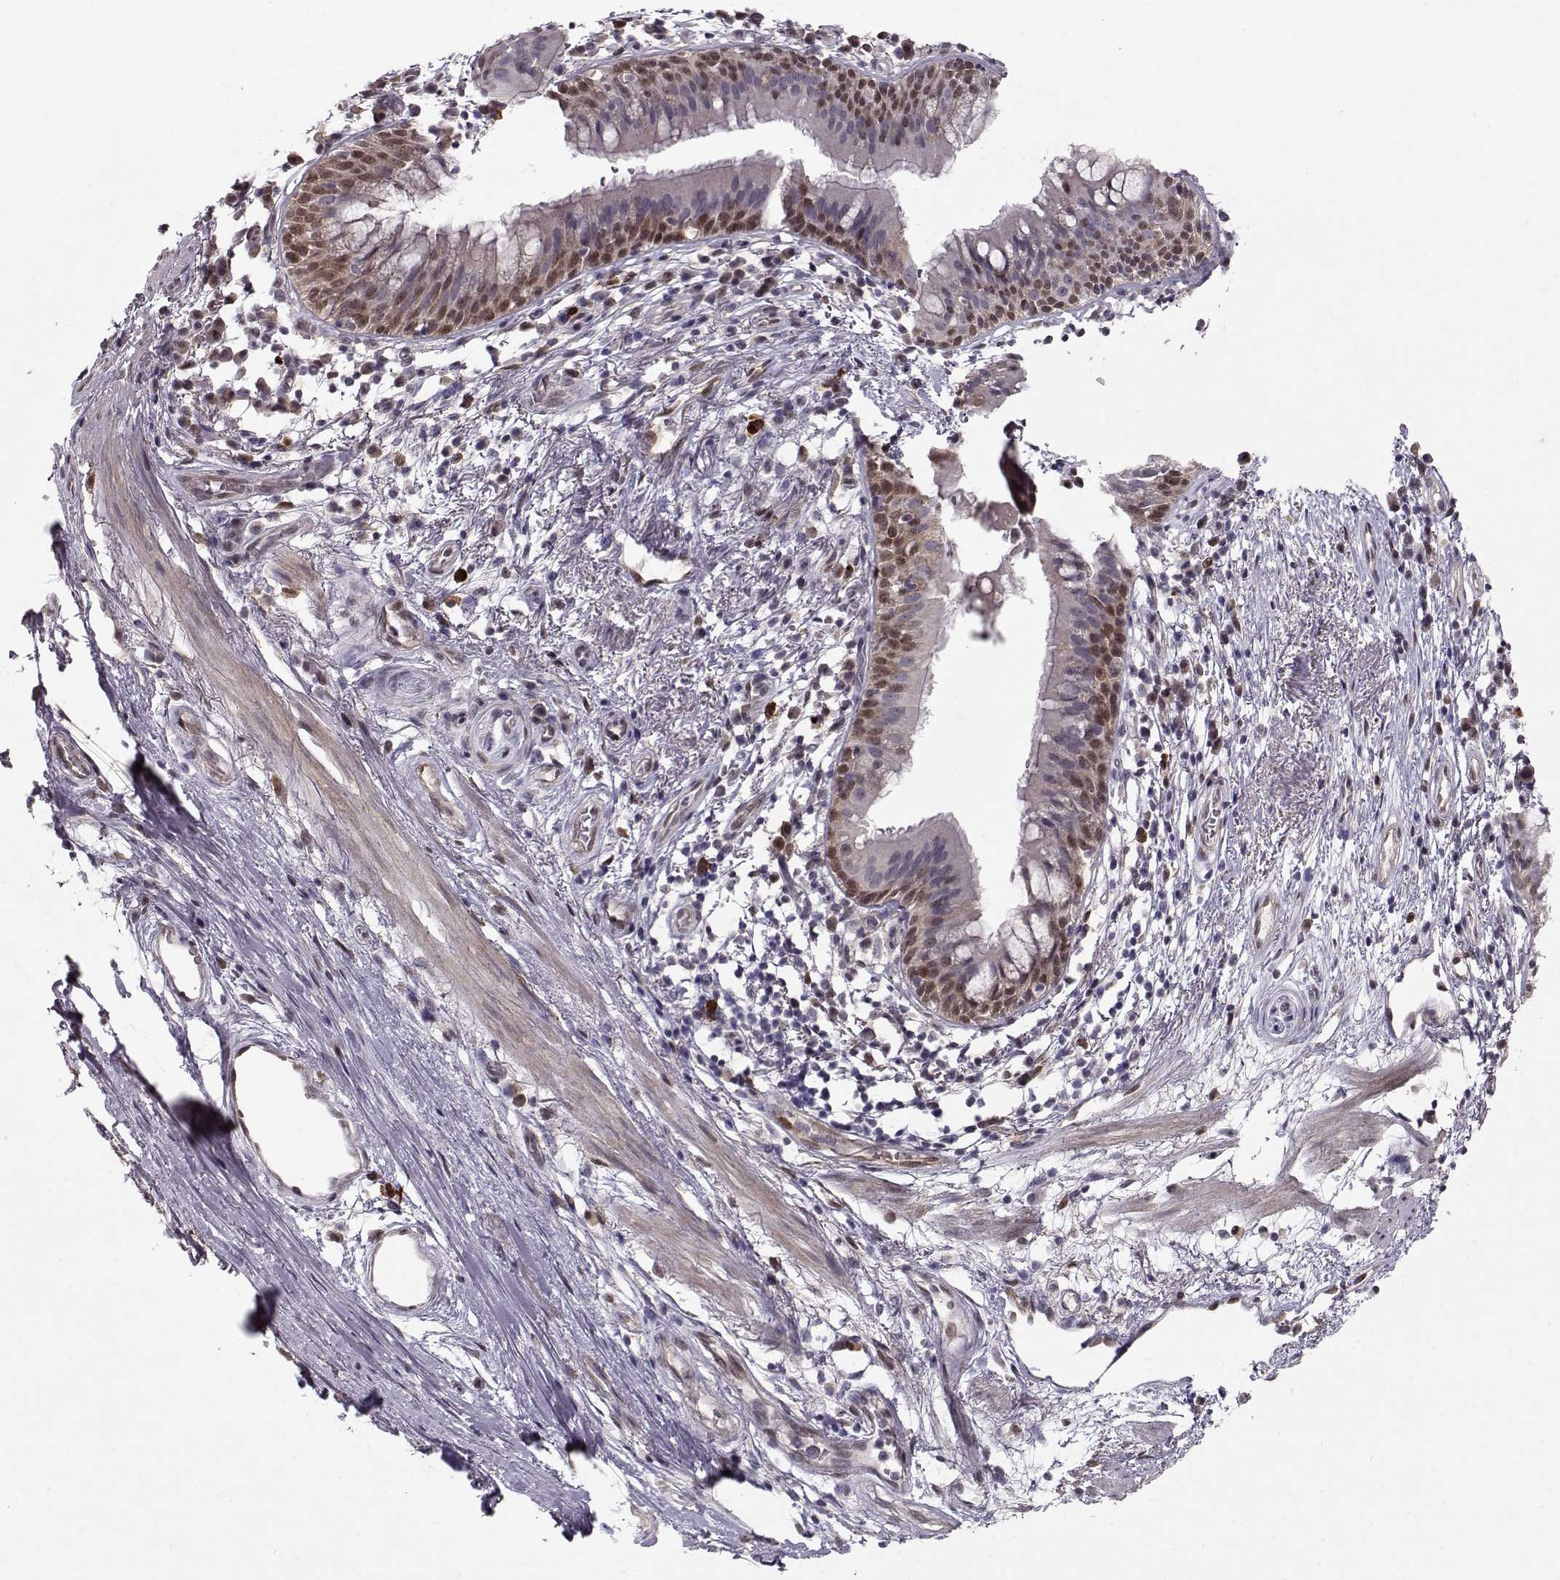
{"staining": {"intensity": "moderate", "quantity": "25%-75%", "location": "cytoplasmic/membranous,nuclear"}, "tissue": "bronchus", "cell_type": "Respiratory epithelial cells", "image_type": "normal", "snomed": [{"axis": "morphology", "description": "Normal tissue, NOS"}, {"axis": "topography", "description": "Cartilage tissue"}, {"axis": "topography", "description": "Bronchus"}], "caption": "Bronchus stained with immunohistochemistry shows moderate cytoplasmic/membranous,nuclear staining in about 25%-75% of respiratory epithelial cells.", "gene": "CDK4", "patient": {"sex": "male", "age": 58}}